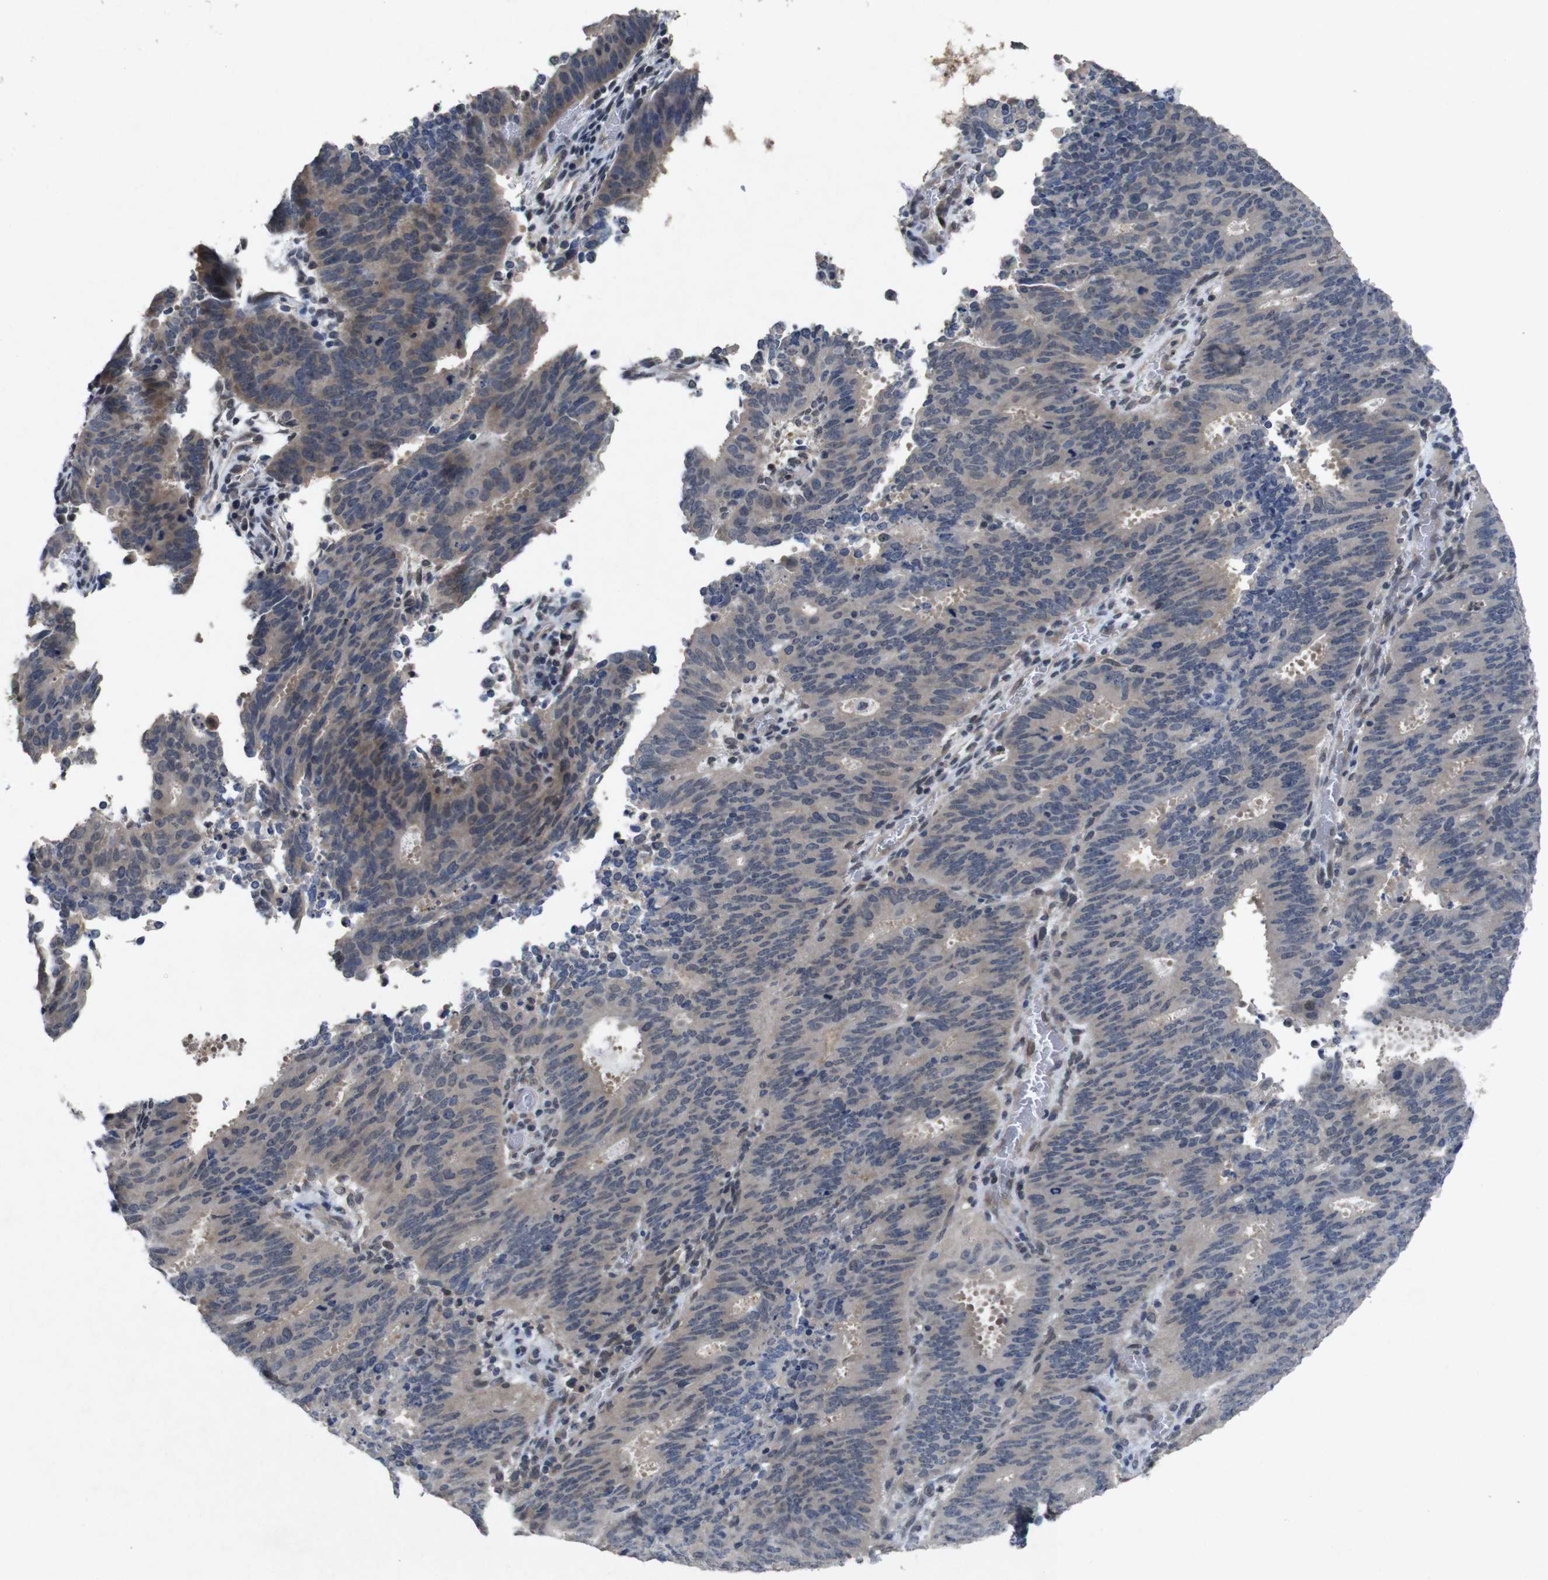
{"staining": {"intensity": "weak", "quantity": "<25%", "location": "cytoplasmic/membranous"}, "tissue": "cervical cancer", "cell_type": "Tumor cells", "image_type": "cancer", "snomed": [{"axis": "morphology", "description": "Adenocarcinoma, NOS"}, {"axis": "topography", "description": "Cervix"}], "caption": "A histopathology image of cervical cancer (adenocarcinoma) stained for a protein shows no brown staining in tumor cells.", "gene": "AKT3", "patient": {"sex": "female", "age": 44}}